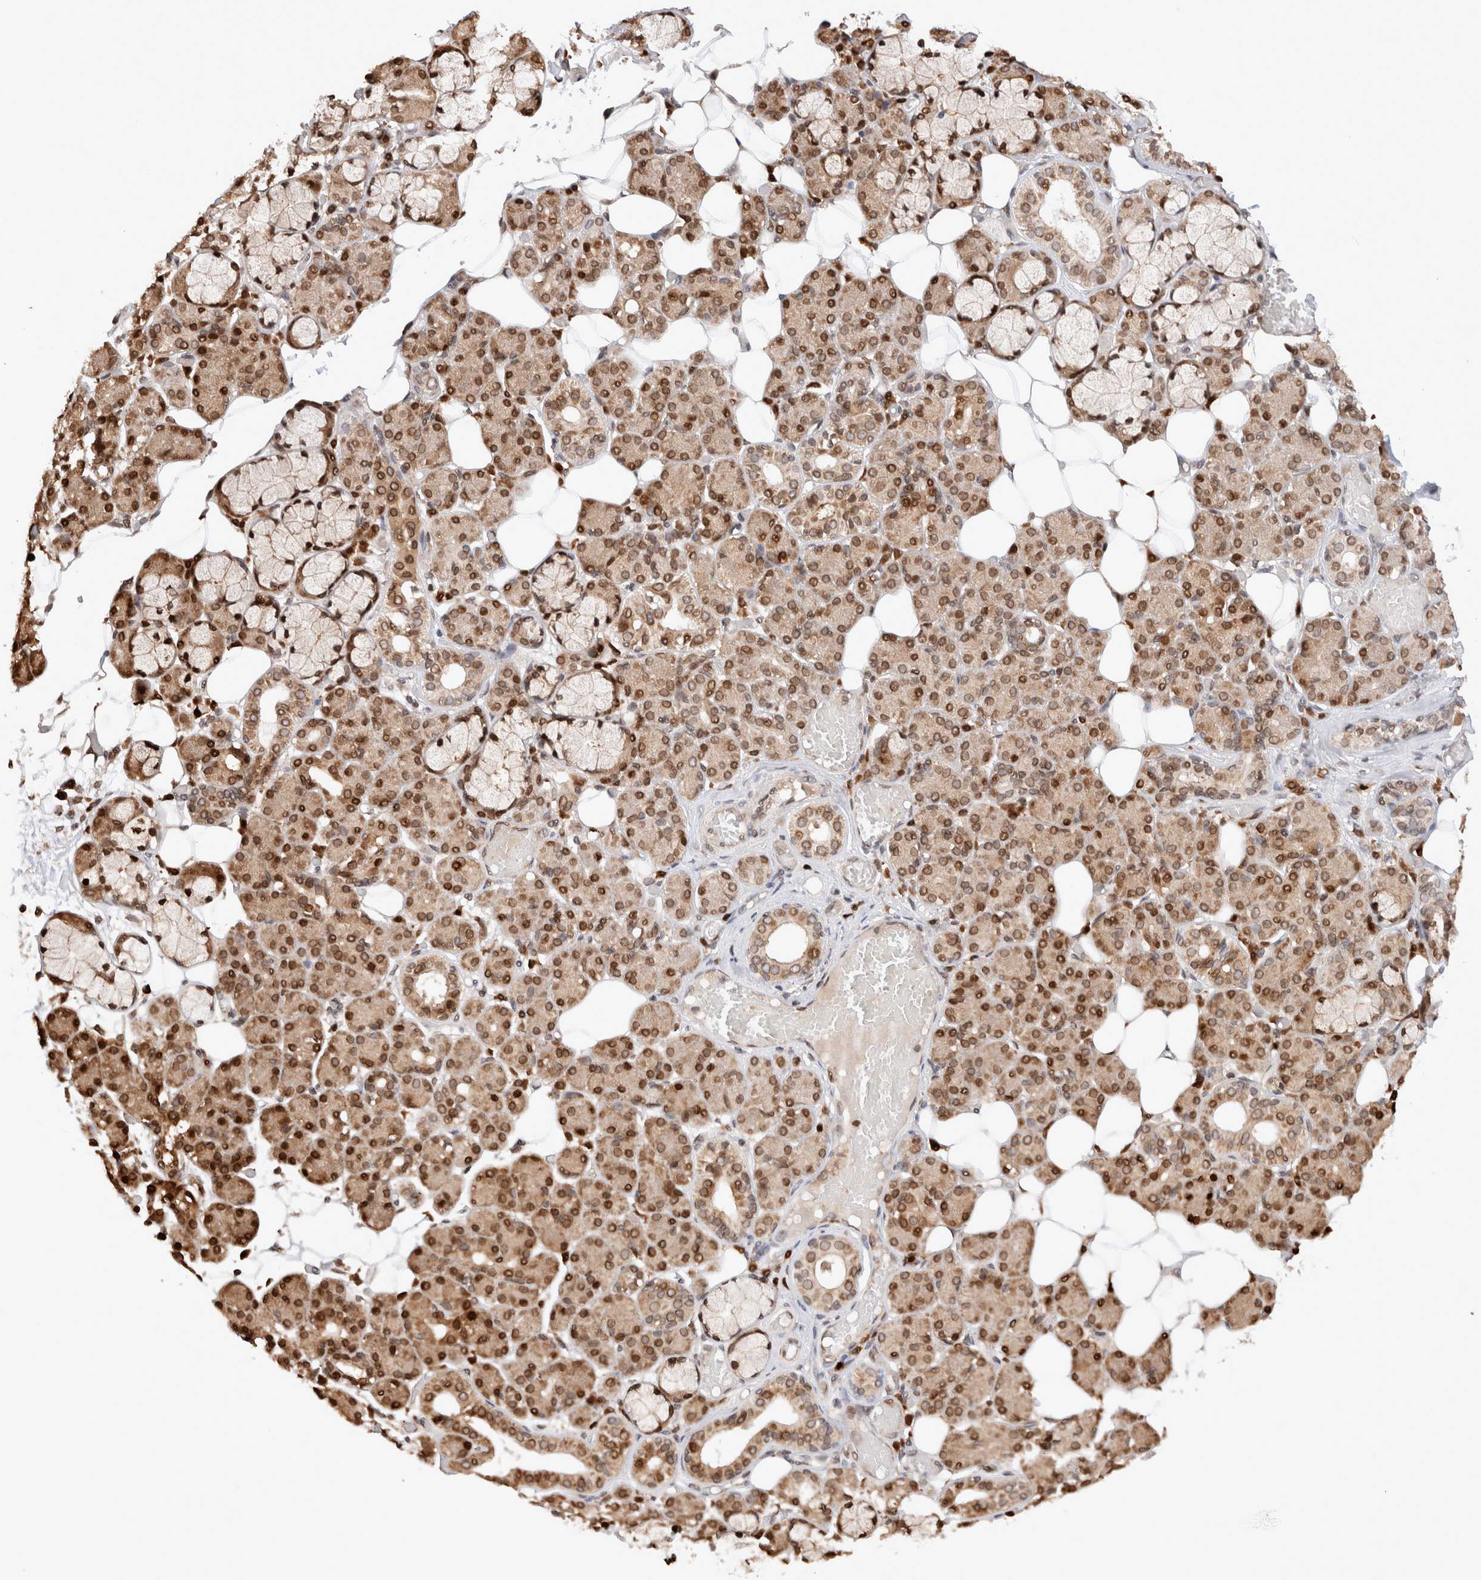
{"staining": {"intensity": "moderate", "quantity": ">75%", "location": "cytoplasmic/membranous,nuclear"}, "tissue": "salivary gland", "cell_type": "Glandular cells", "image_type": "normal", "snomed": [{"axis": "morphology", "description": "Normal tissue, NOS"}, {"axis": "topography", "description": "Salivary gland"}], "caption": "Protein staining displays moderate cytoplasmic/membranous,nuclear staining in approximately >75% of glandular cells in unremarkable salivary gland.", "gene": "TPR", "patient": {"sex": "male", "age": 63}}